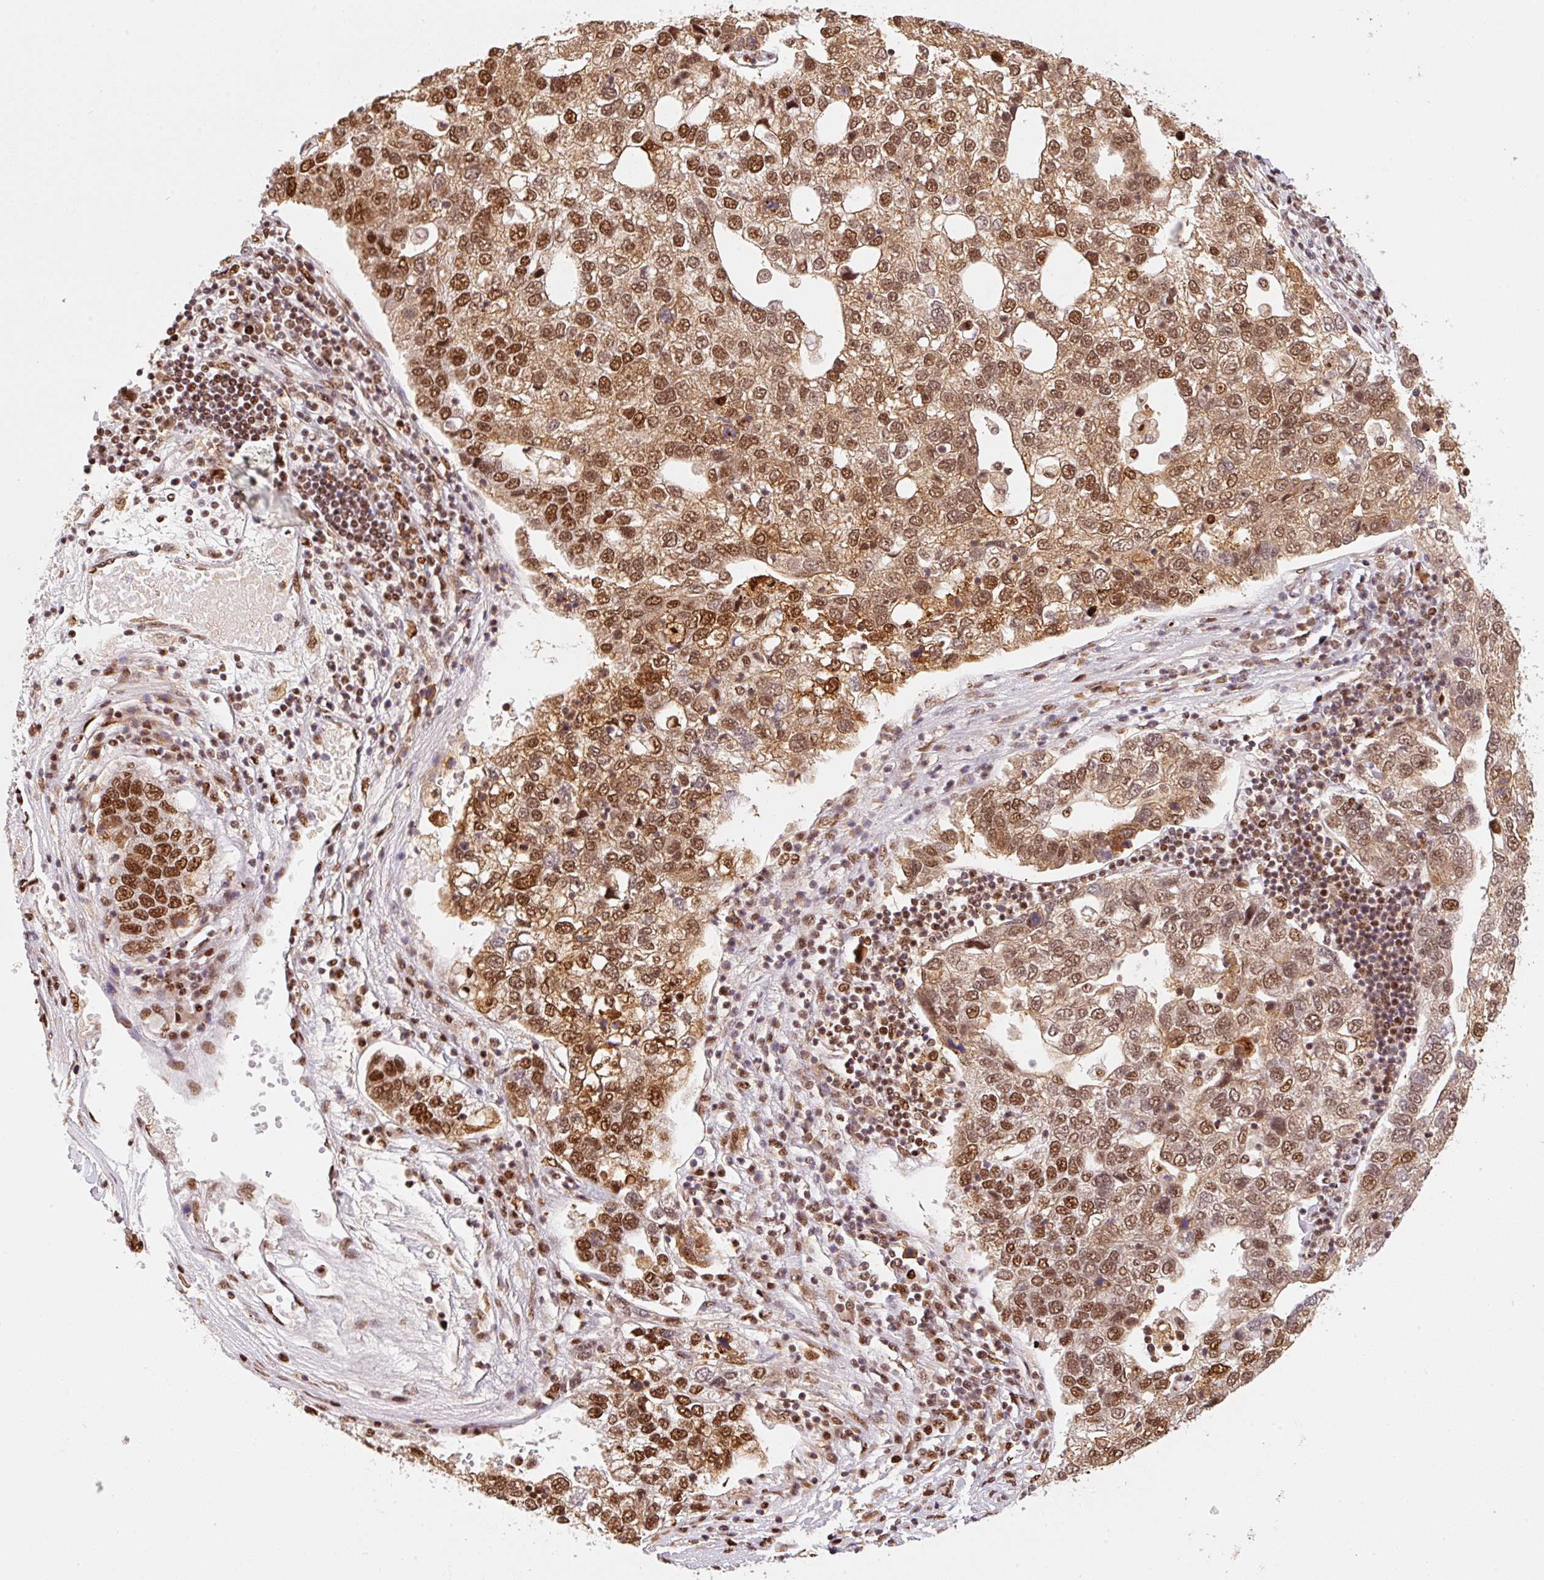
{"staining": {"intensity": "strong", "quantity": ">75%", "location": "cytoplasmic/membranous,nuclear"}, "tissue": "pancreatic cancer", "cell_type": "Tumor cells", "image_type": "cancer", "snomed": [{"axis": "morphology", "description": "Adenocarcinoma, NOS"}, {"axis": "topography", "description": "Pancreas"}], "caption": "This histopathology image displays IHC staining of human pancreatic cancer, with high strong cytoplasmic/membranous and nuclear positivity in approximately >75% of tumor cells.", "gene": "GPR139", "patient": {"sex": "female", "age": 61}}